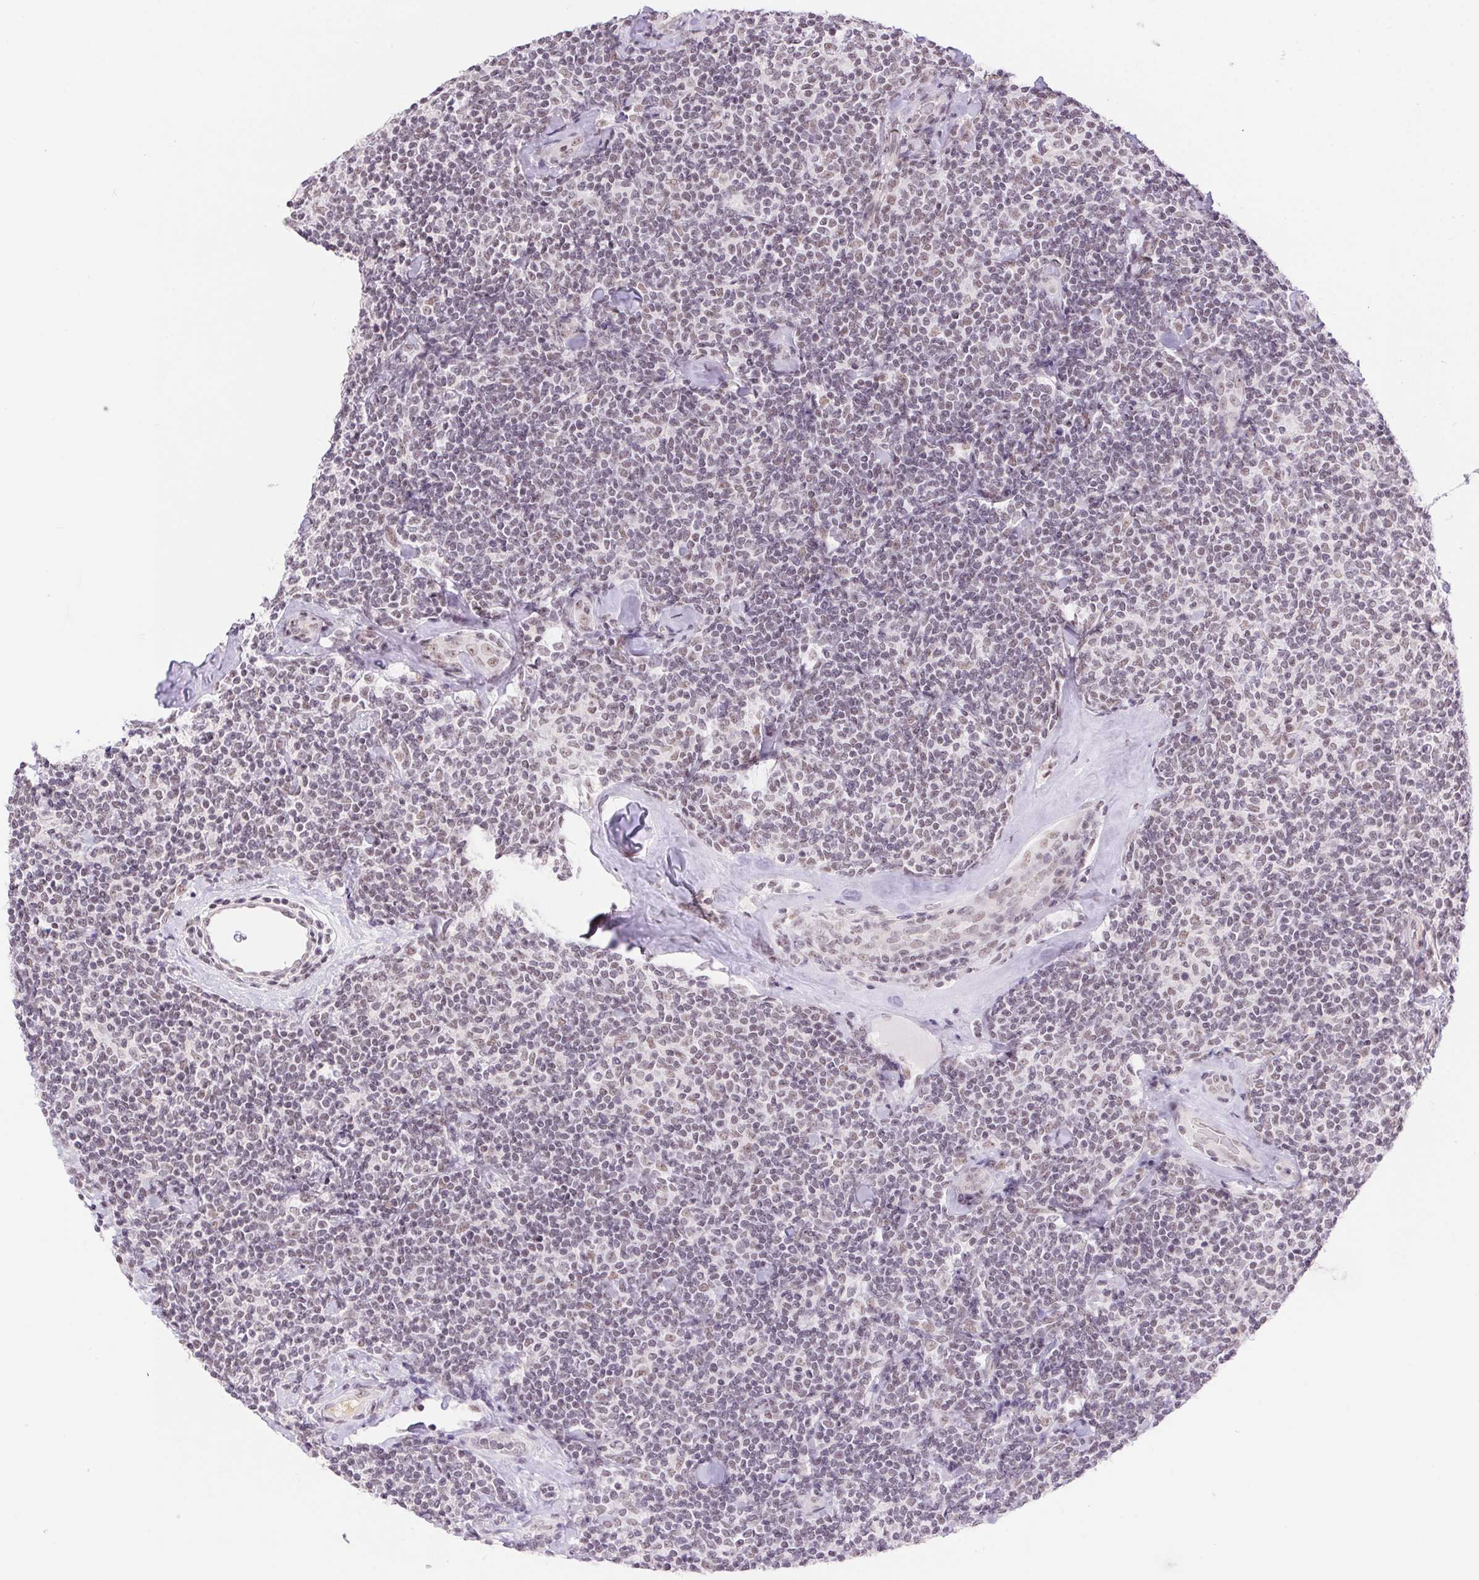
{"staining": {"intensity": "weak", "quantity": "25%-75%", "location": "nuclear"}, "tissue": "lymphoma", "cell_type": "Tumor cells", "image_type": "cancer", "snomed": [{"axis": "morphology", "description": "Malignant lymphoma, non-Hodgkin's type, Low grade"}, {"axis": "topography", "description": "Lymph node"}], "caption": "Immunohistochemistry micrograph of lymphoma stained for a protein (brown), which exhibits low levels of weak nuclear staining in about 25%-75% of tumor cells.", "gene": "DDX17", "patient": {"sex": "female", "age": 56}}